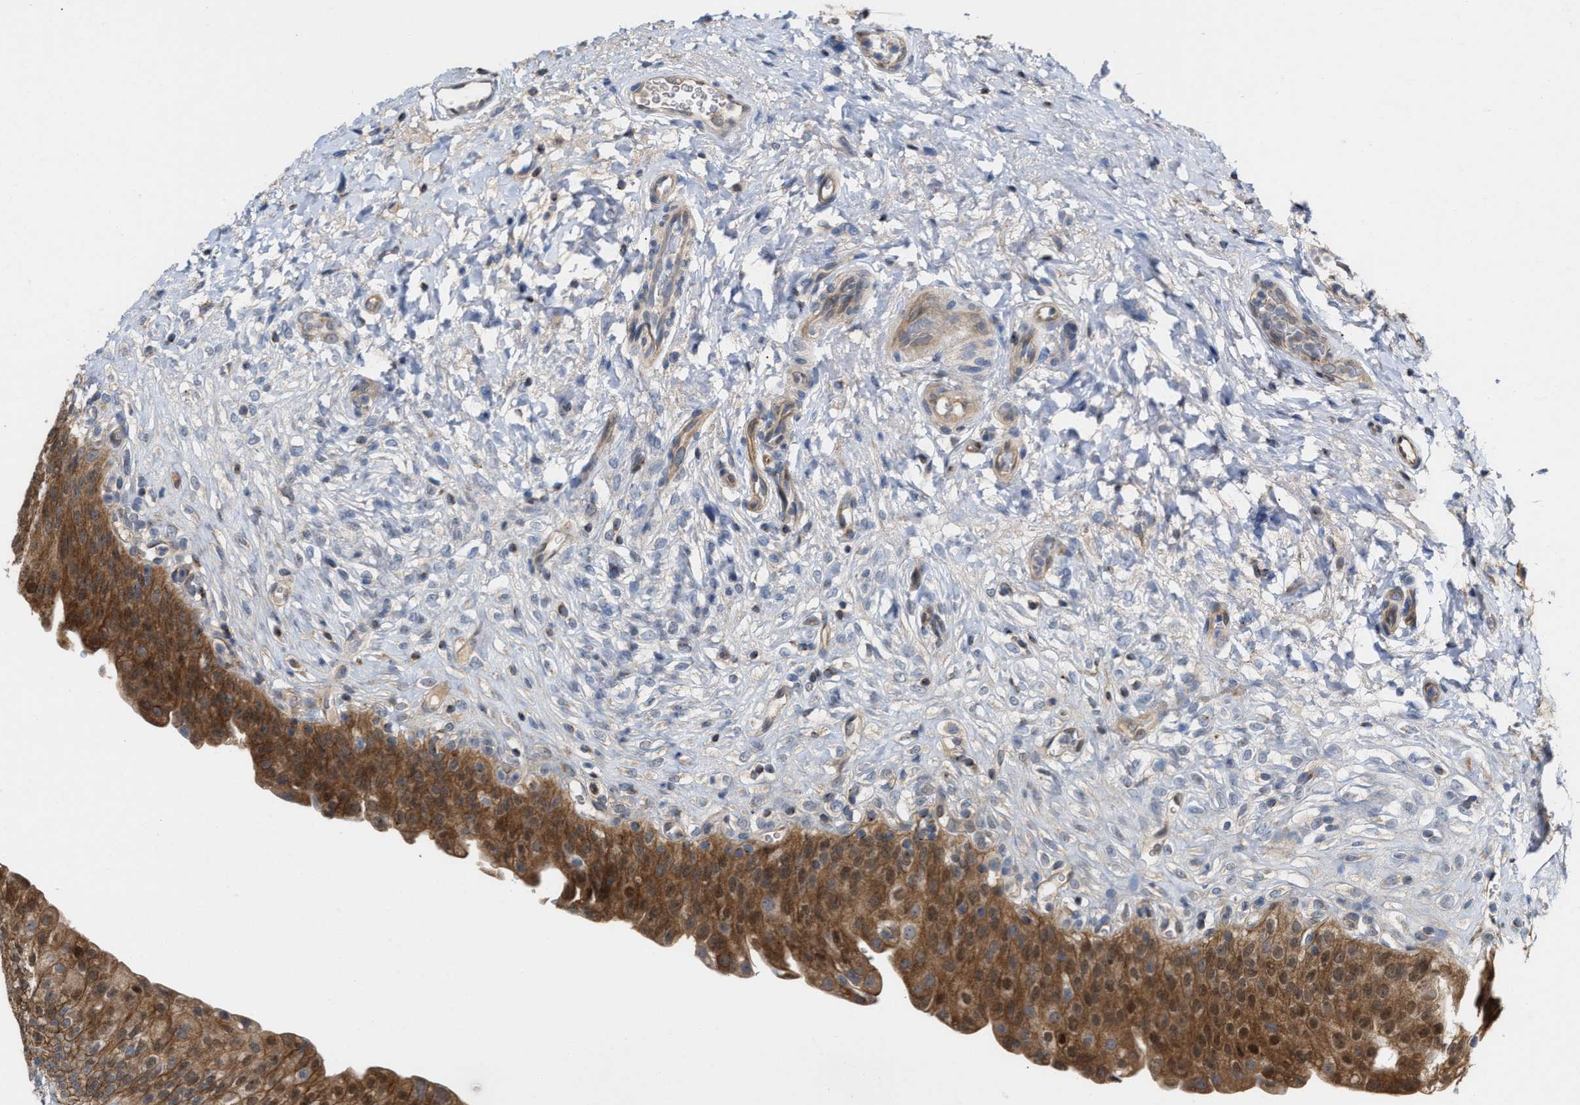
{"staining": {"intensity": "moderate", "quantity": ">75%", "location": "cytoplasmic/membranous,nuclear"}, "tissue": "urinary bladder", "cell_type": "Urothelial cells", "image_type": "normal", "snomed": [{"axis": "morphology", "description": "Urothelial carcinoma, High grade"}, {"axis": "topography", "description": "Urinary bladder"}], "caption": "Moderate cytoplasmic/membranous,nuclear staining is present in about >75% of urothelial cells in unremarkable urinary bladder.", "gene": "BBLN", "patient": {"sex": "male", "age": 46}}